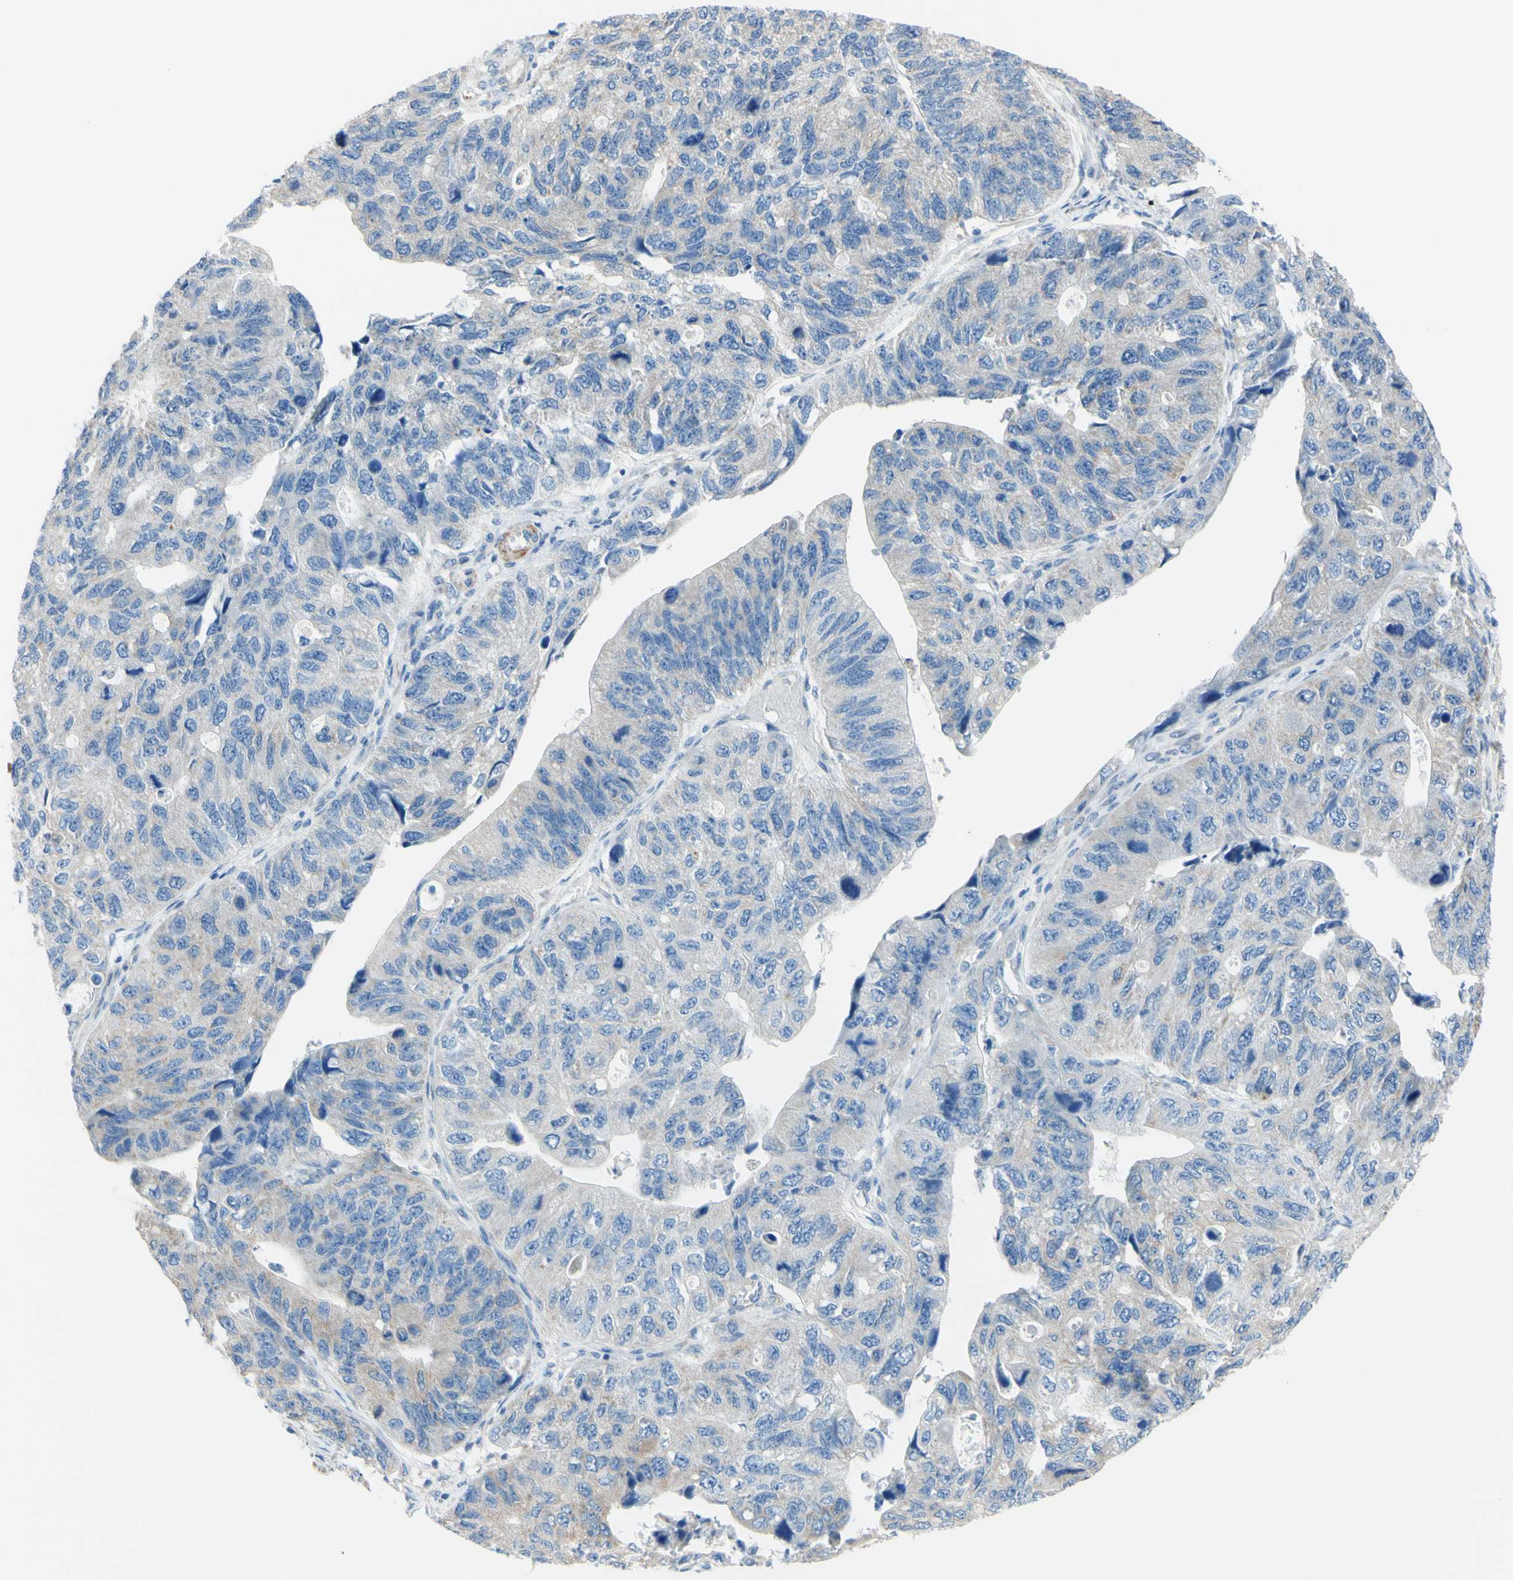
{"staining": {"intensity": "weak", "quantity": "<25%", "location": "cytoplasmic/membranous"}, "tissue": "stomach cancer", "cell_type": "Tumor cells", "image_type": "cancer", "snomed": [{"axis": "morphology", "description": "Adenocarcinoma, NOS"}, {"axis": "topography", "description": "Stomach"}], "caption": "Immunohistochemistry (IHC) histopathology image of neoplastic tissue: human stomach cancer stained with DAB (3,3'-diaminobenzidine) shows no significant protein positivity in tumor cells.", "gene": "RETREG2", "patient": {"sex": "male", "age": 59}}